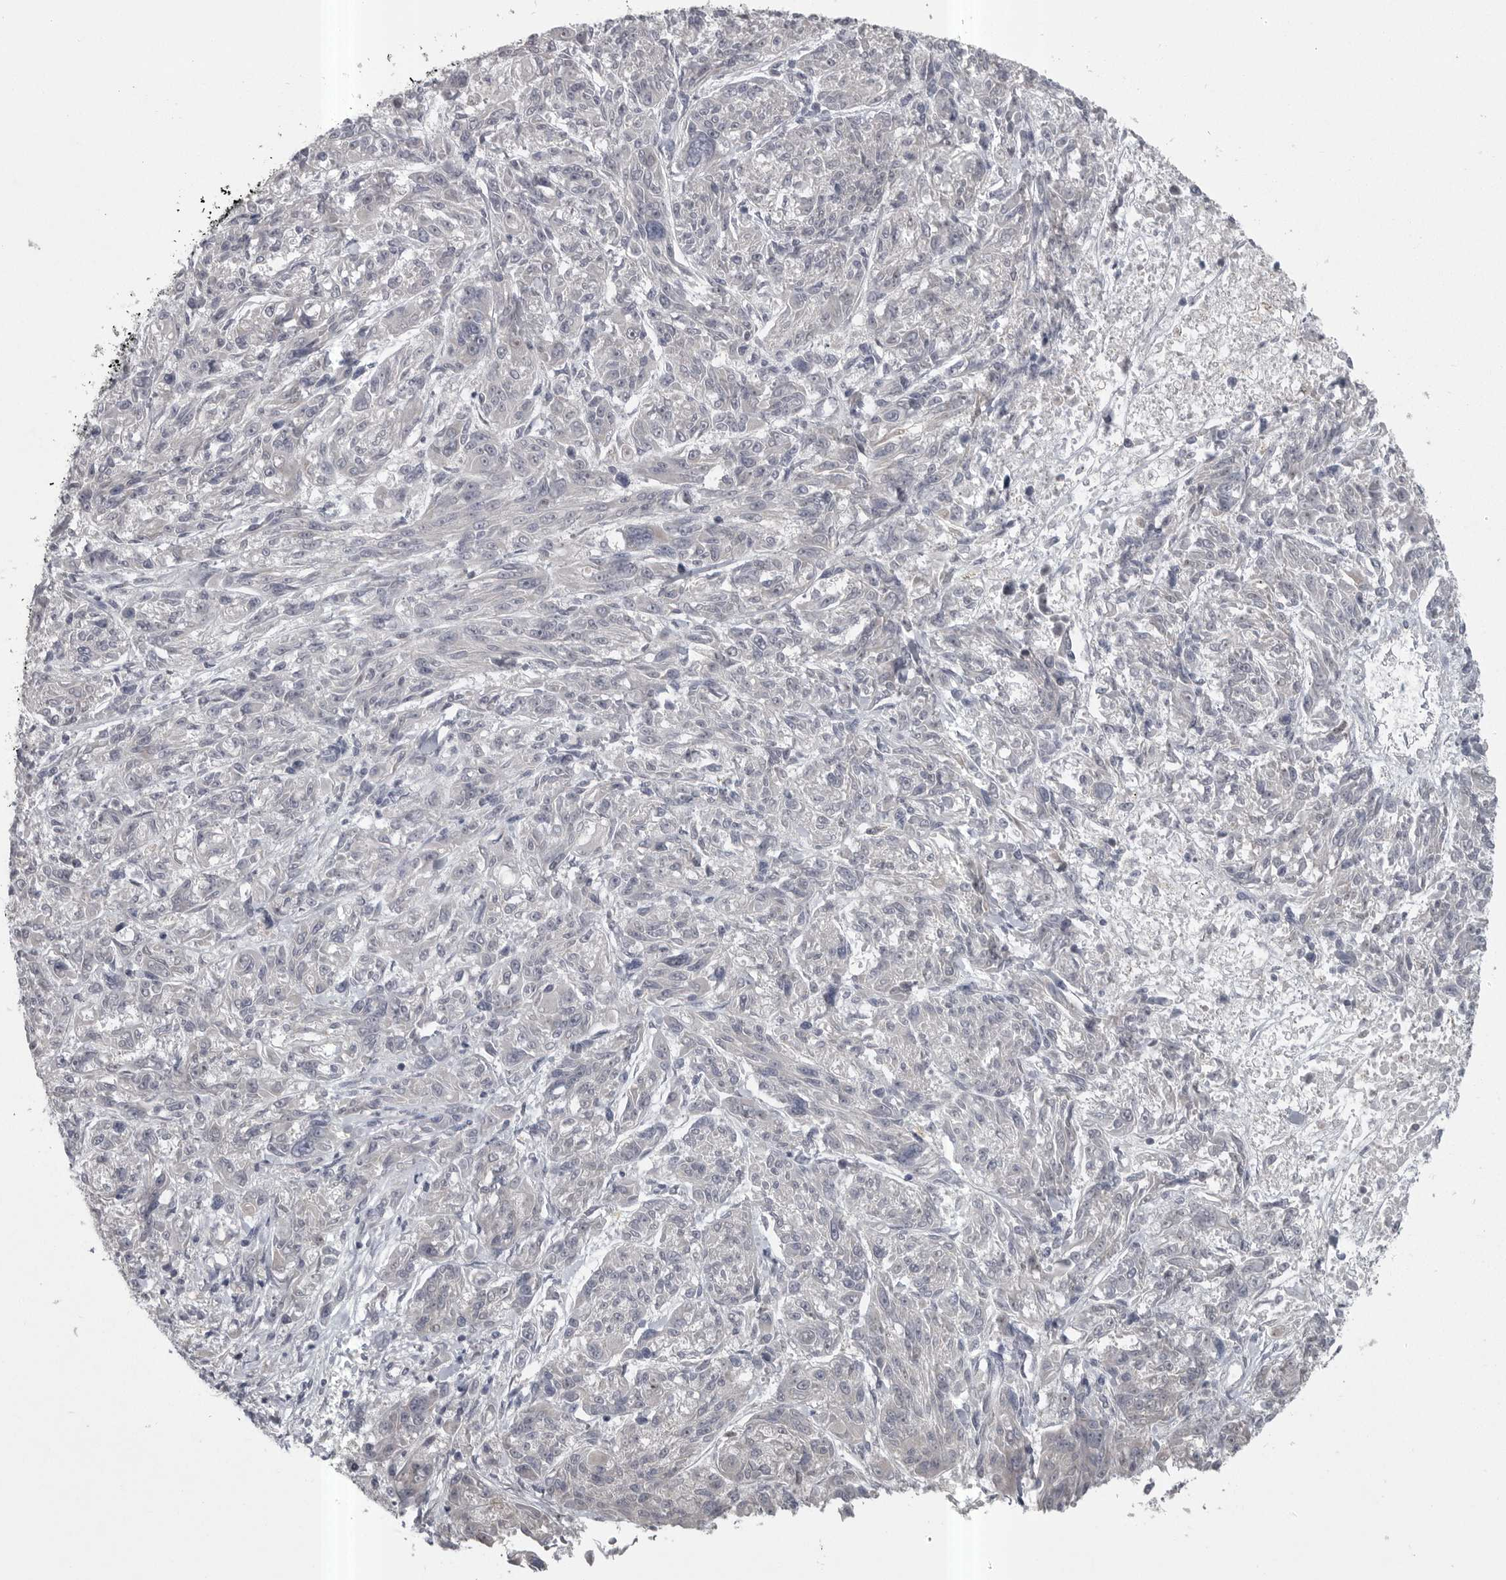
{"staining": {"intensity": "negative", "quantity": "none", "location": "none"}, "tissue": "melanoma", "cell_type": "Tumor cells", "image_type": "cancer", "snomed": [{"axis": "morphology", "description": "Malignant melanoma, NOS"}, {"axis": "topography", "description": "Skin"}], "caption": "An immunohistochemistry (IHC) image of melanoma is shown. There is no staining in tumor cells of melanoma. (Stains: DAB (3,3'-diaminobenzidine) immunohistochemistry (IHC) with hematoxylin counter stain, Microscopy: brightfield microscopy at high magnification).", "gene": "PHF13", "patient": {"sex": "male", "age": 53}}